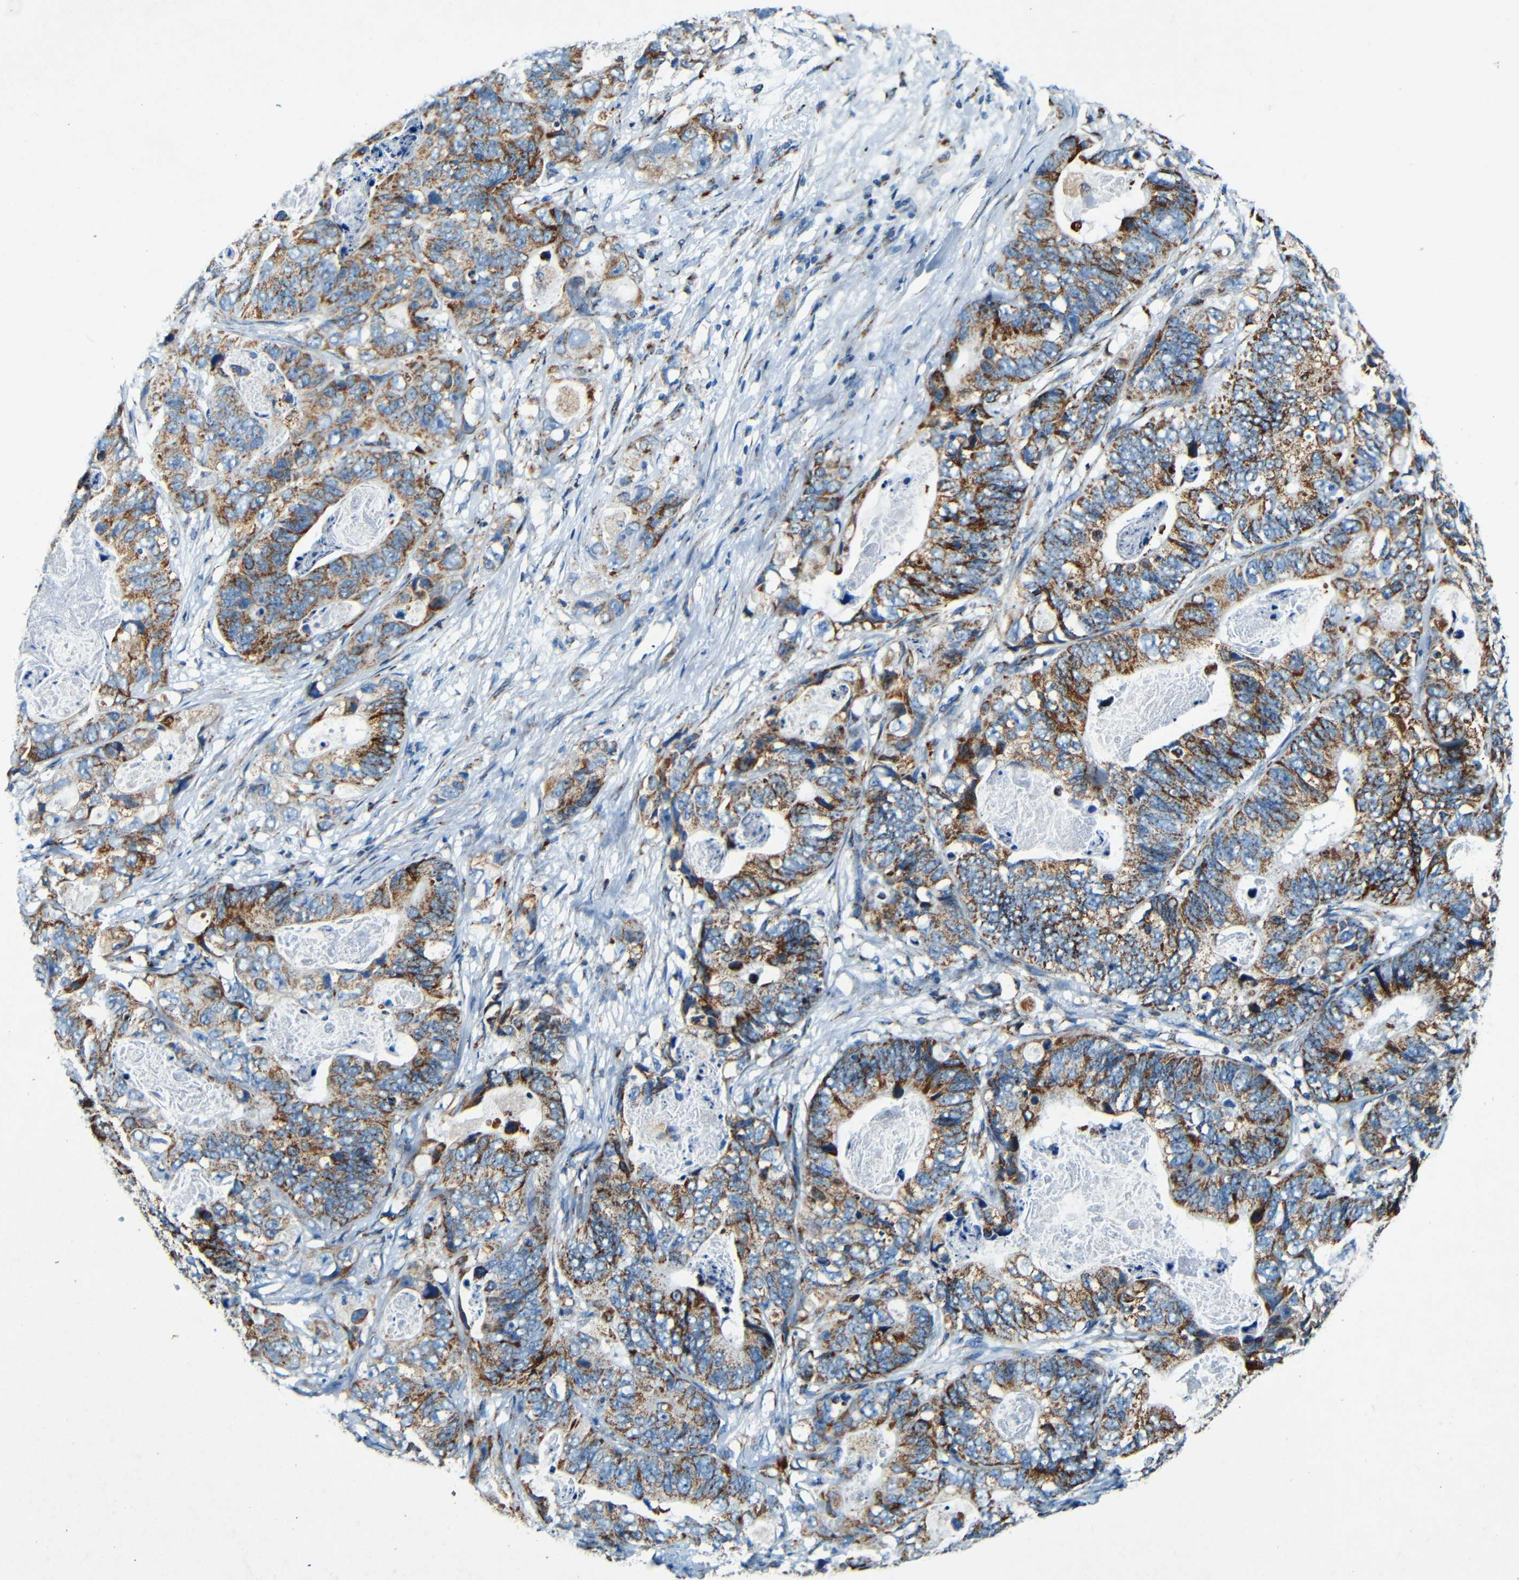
{"staining": {"intensity": "strong", "quantity": "25%-75%", "location": "cytoplasmic/membranous"}, "tissue": "stomach cancer", "cell_type": "Tumor cells", "image_type": "cancer", "snomed": [{"axis": "morphology", "description": "Adenocarcinoma, NOS"}, {"axis": "topography", "description": "Stomach"}], "caption": "About 25%-75% of tumor cells in human stomach cancer exhibit strong cytoplasmic/membranous protein staining as visualized by brown immunohistochemical staining.", "gene": "WSCD2", "patient": {"sex": "female", "age": 89}}